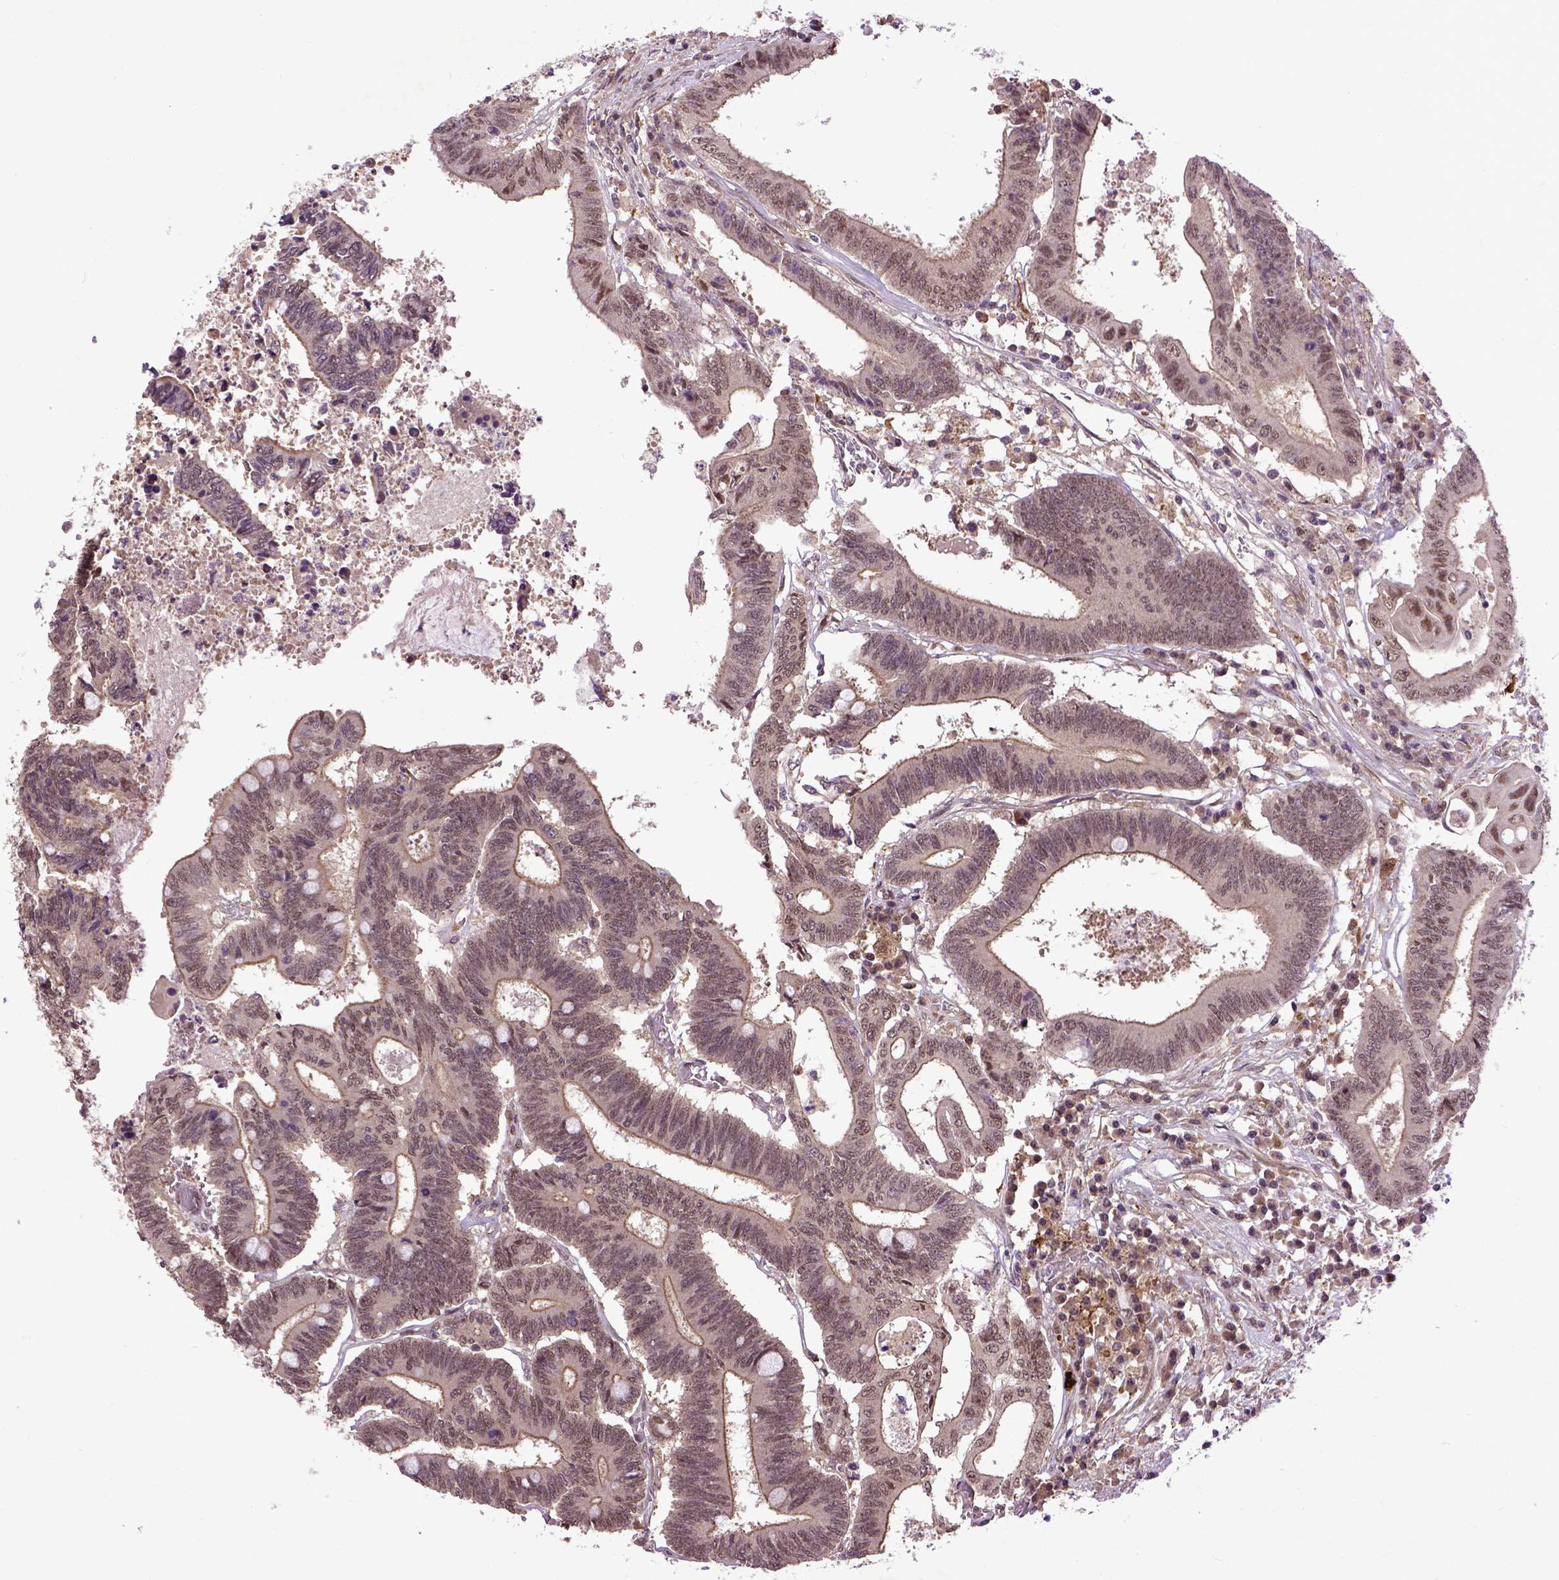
{"staining": {"intensity": "weak", "quantity": ">75%", "location": "cytoplasmic/membranous,nuclear"}, "tissue": "colorectal cancer", "cell_type": "Tumor cells", "image_type": "cancer", "snomed": [{"axis": "morphology", "description": "Adenocarcinoma, NOS"}, {"axis": "topography", "description": "Rectum"}], "caption": "Immunohistochemical staining of adenocarcinoma (colorectal) exhibits weak cytoplasmic/membranous and nuclear protein staining in about >75% of tumor cells.", "gene": "UBA3", "patient": {"sex": "male", "age": 54}}